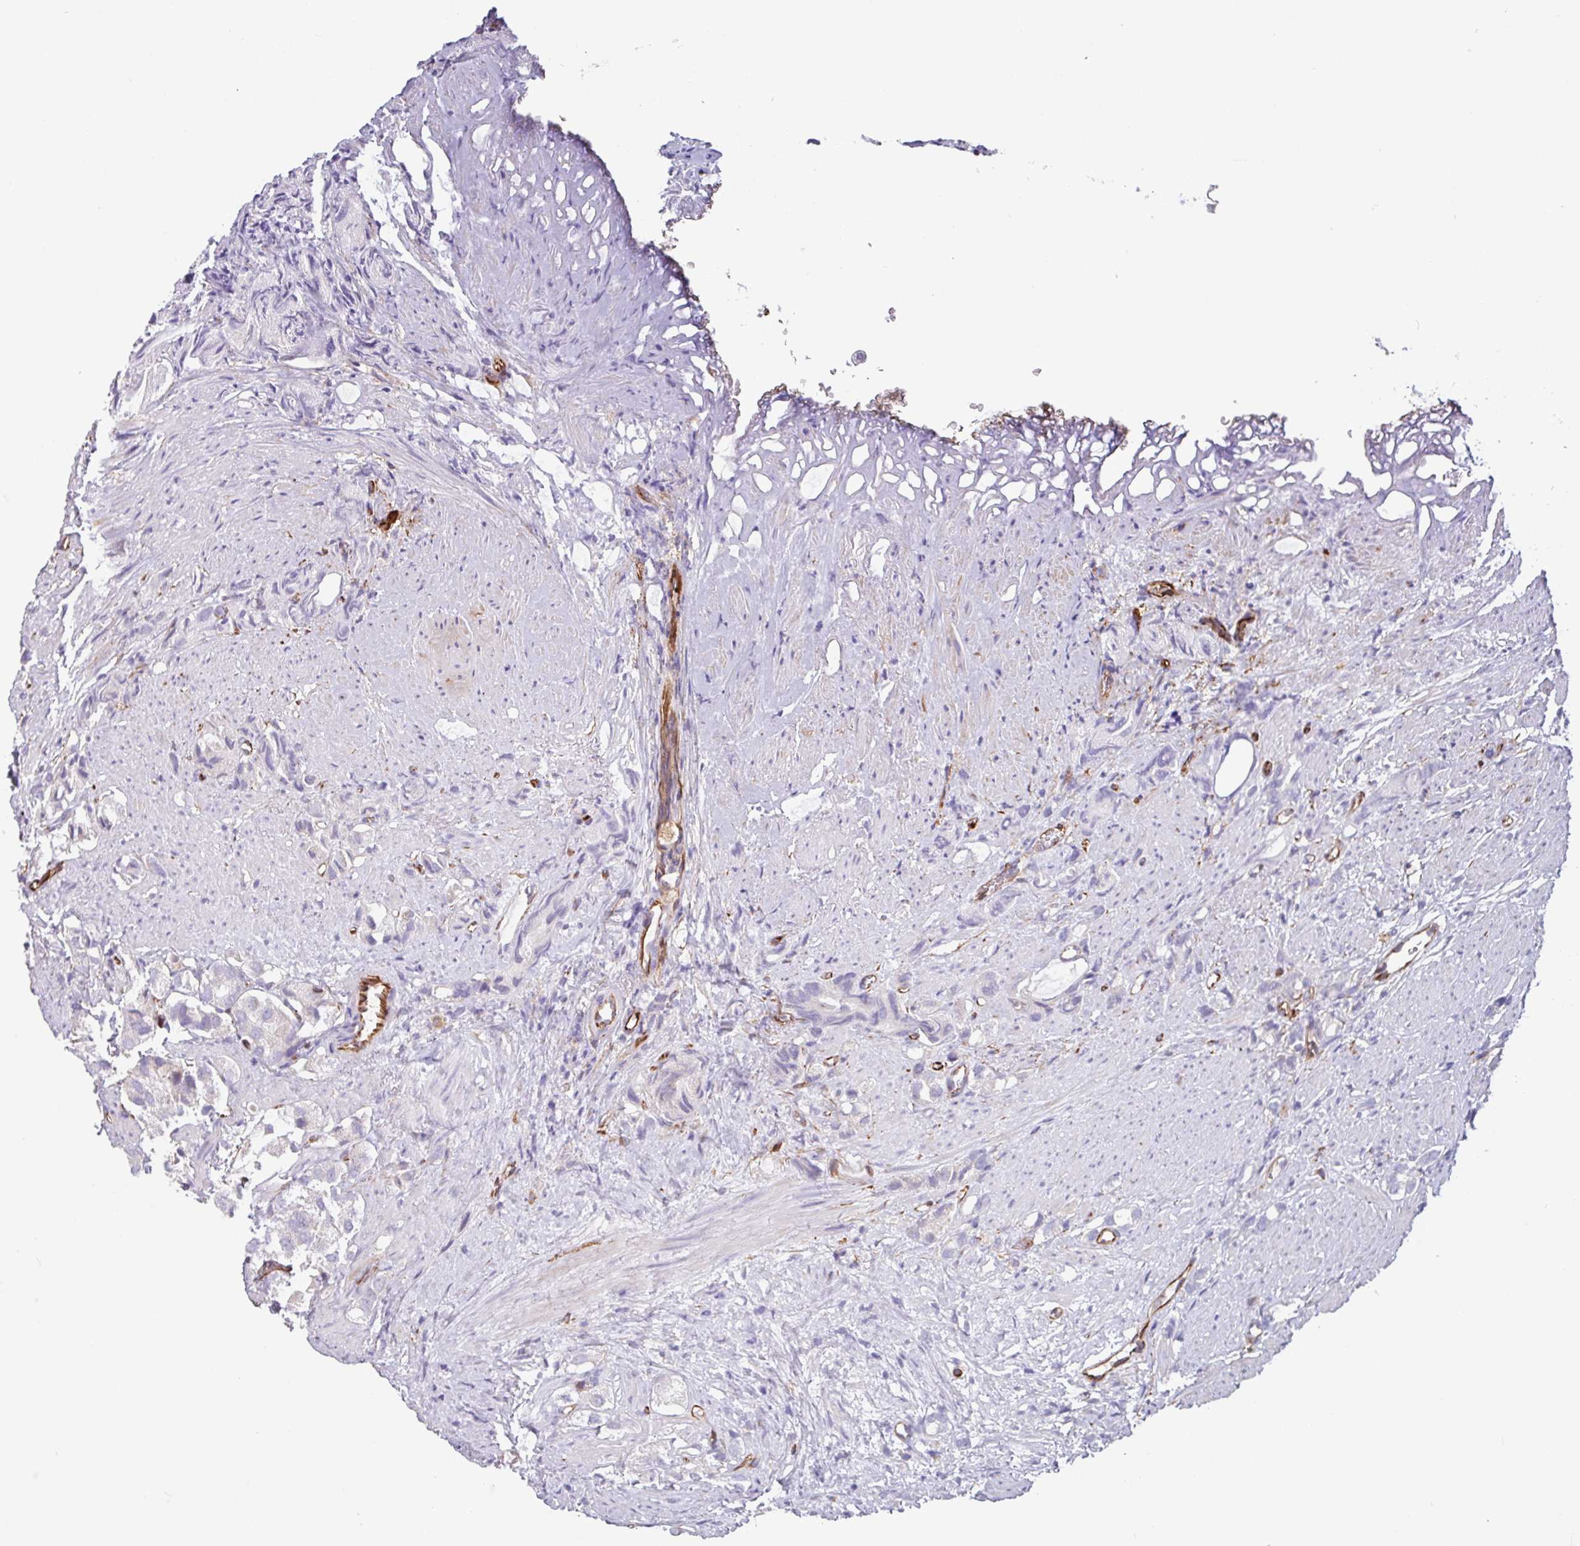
{"staining": {"intensity": "negative", "quantity": "none", "location": "none"}, "tissue": "prostate cancer", "cell_type": "Tumor cells", "image_type": "cancer", "snomed": [{"axis": "morphology", "description": "Adenocarcinoma, High grade"}, {"axis": "topography", "description": "Prostate"}], "caption": "This is an IHC histopathology image of human prostate high-grade adenocarcinoma. There is no positivity in tumor cells.", "gene": "BTD", "patient": {"sex": "male", "age": 82}}